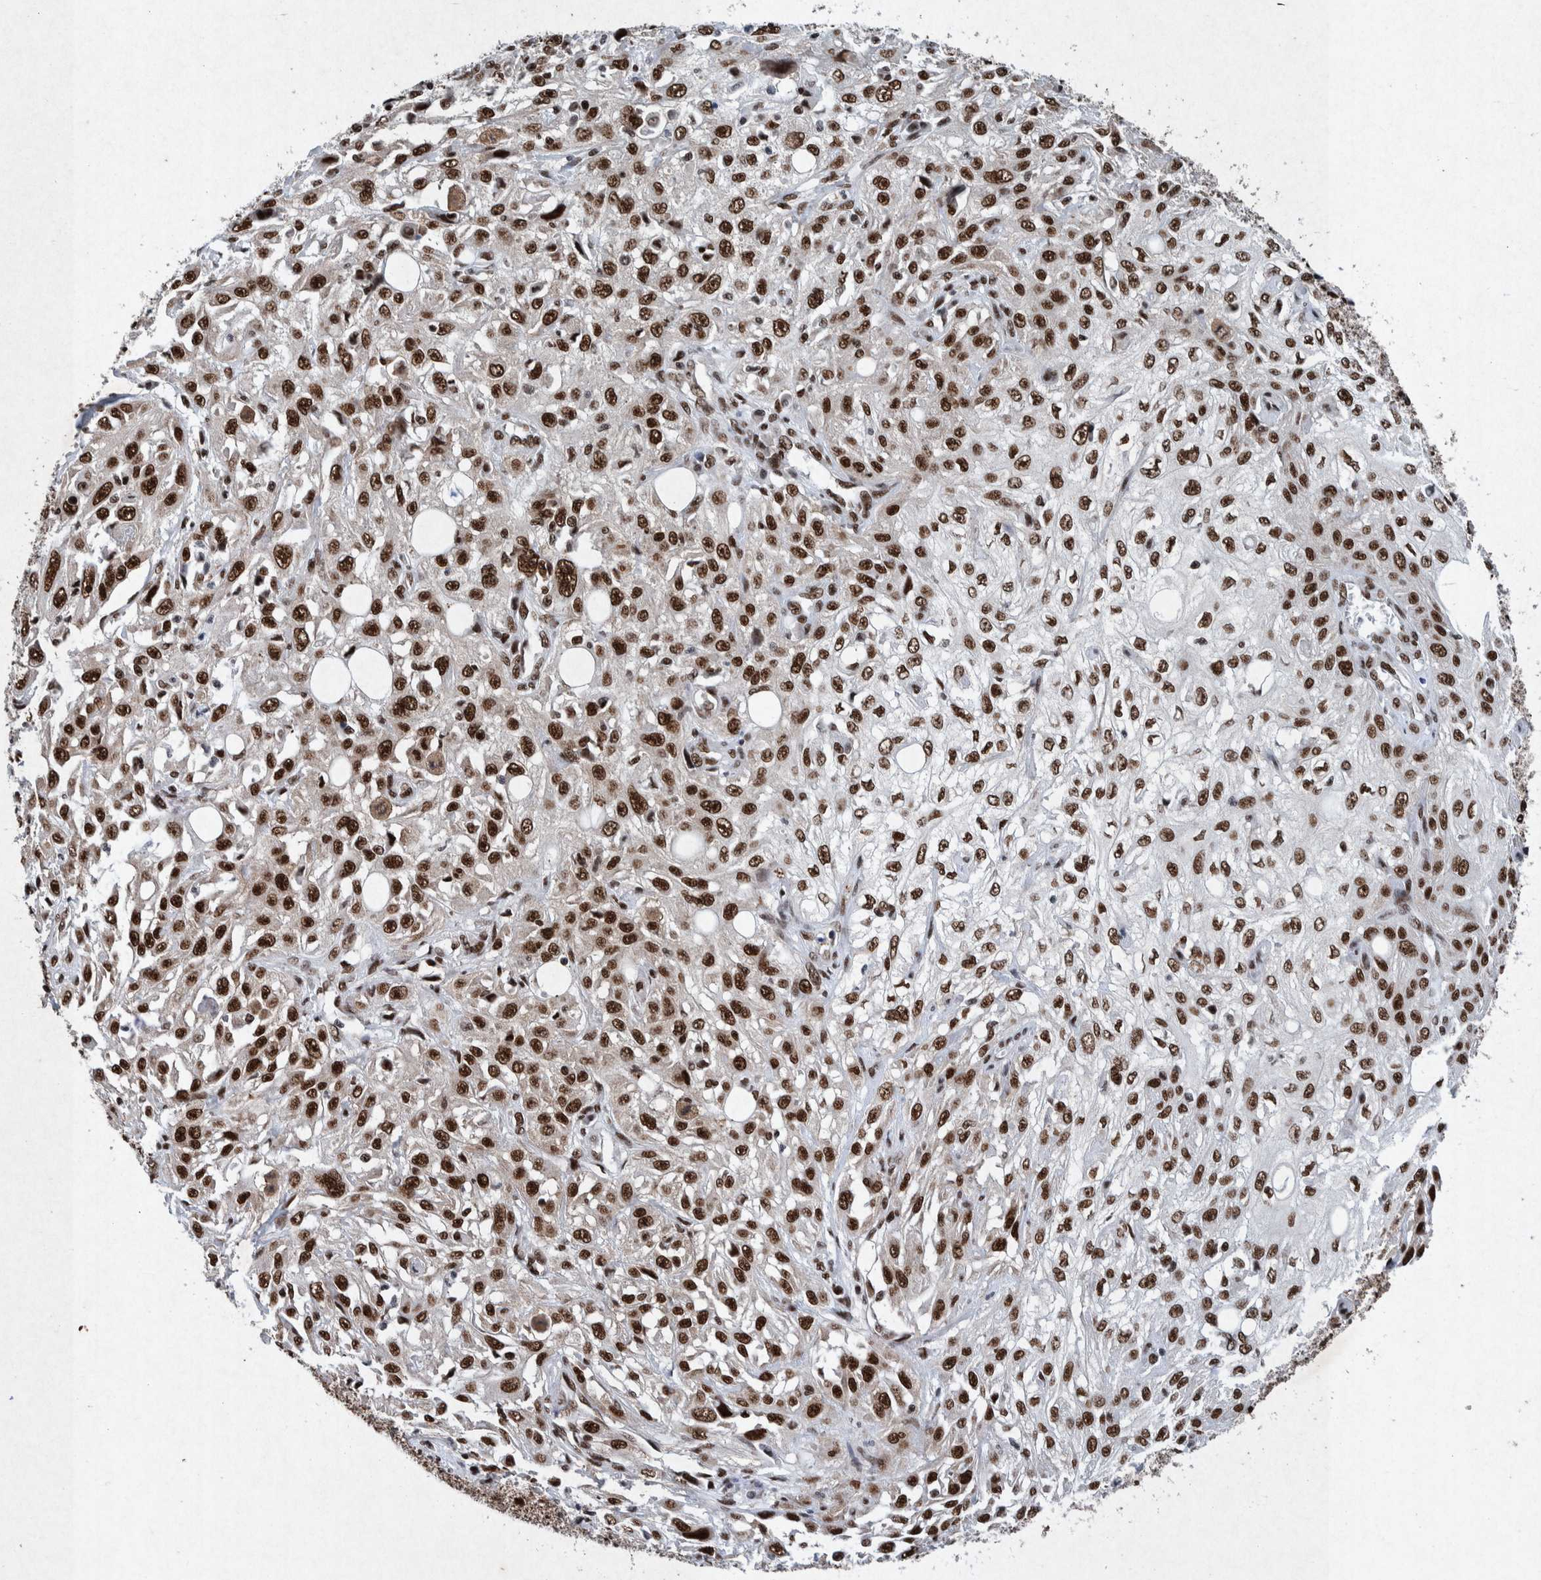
{"staining": {"intensity": "strong", "quantity": ">75%", "location": "nuclear"}, "tissue": "skin cancer", "cell_type": "Tumor cells", "image_type": "cancer", "snomed": [{"axis": "morphology", "description": "Squamous cell carcinoma, NOS"}, {"axis": "topography", "description": "Skin"}], "caption": "Skin cancer (squamous cell carcinoma) stained with a brown dye demonstrates strong nuclear positive expression in approximately >75% of tumor cells.", "gene": "TAF10", "patient": {"sex": "male", "age": 75}}